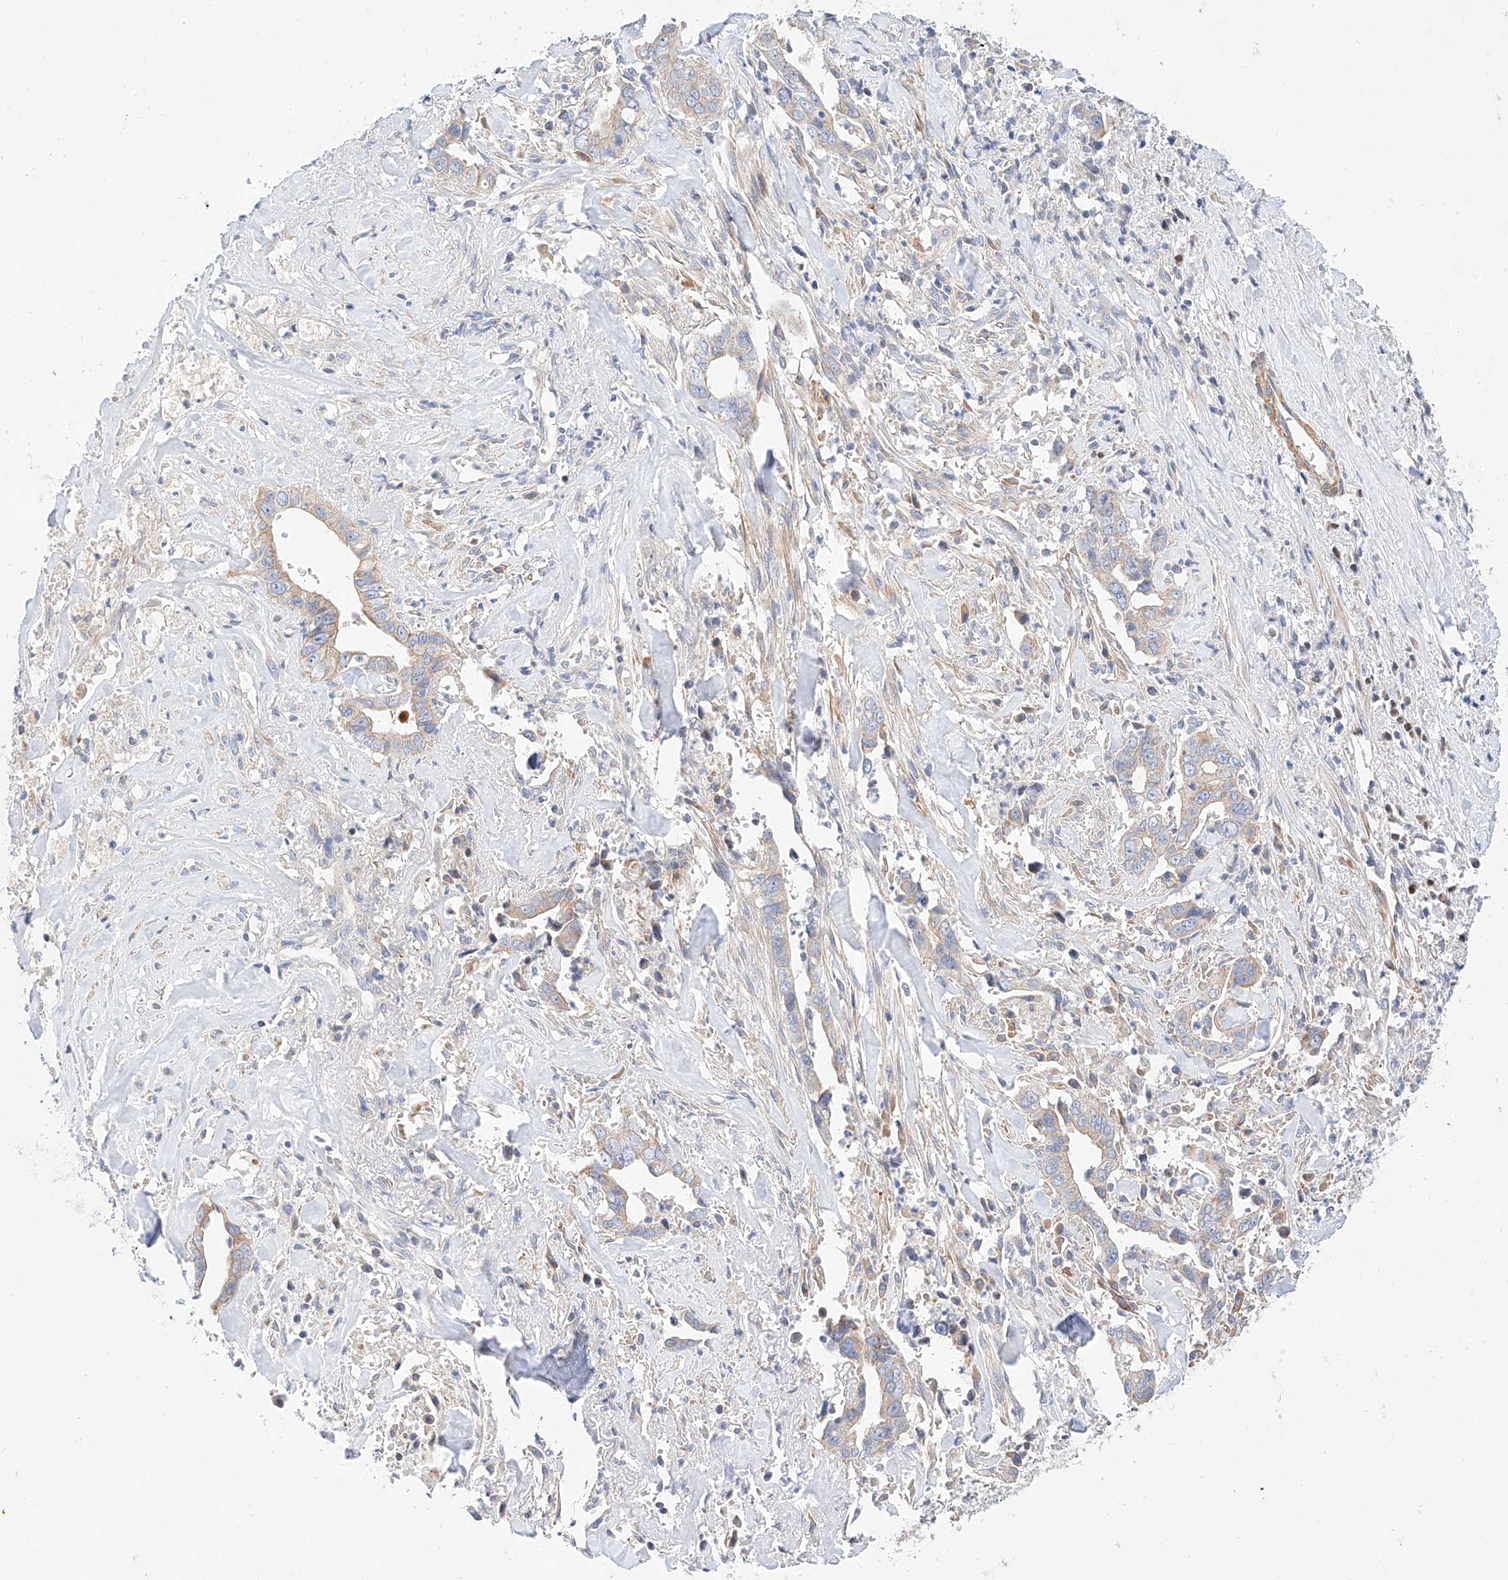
{"staining": {"intensity": "weak", "quantity": "25%-75%", "location": "cytoplasmic/membranous"}, "tissue": "liver cancer", "cell_type": "Tumor cells", "image_type": "cancer", "snomed": [{"axis": "morphology", "description": "Cholangiocarcinoma"}, {"axis": "topography", "description": "Liver"}], "caption": "Brown immunohistochemical staining in human liver cancer exhibits weak cytoplasmic/membranous expression in approximately 25%-75% of tumor cells.", "gene": "C6orf118", "patient": {"sex": "female", "age": 79}}